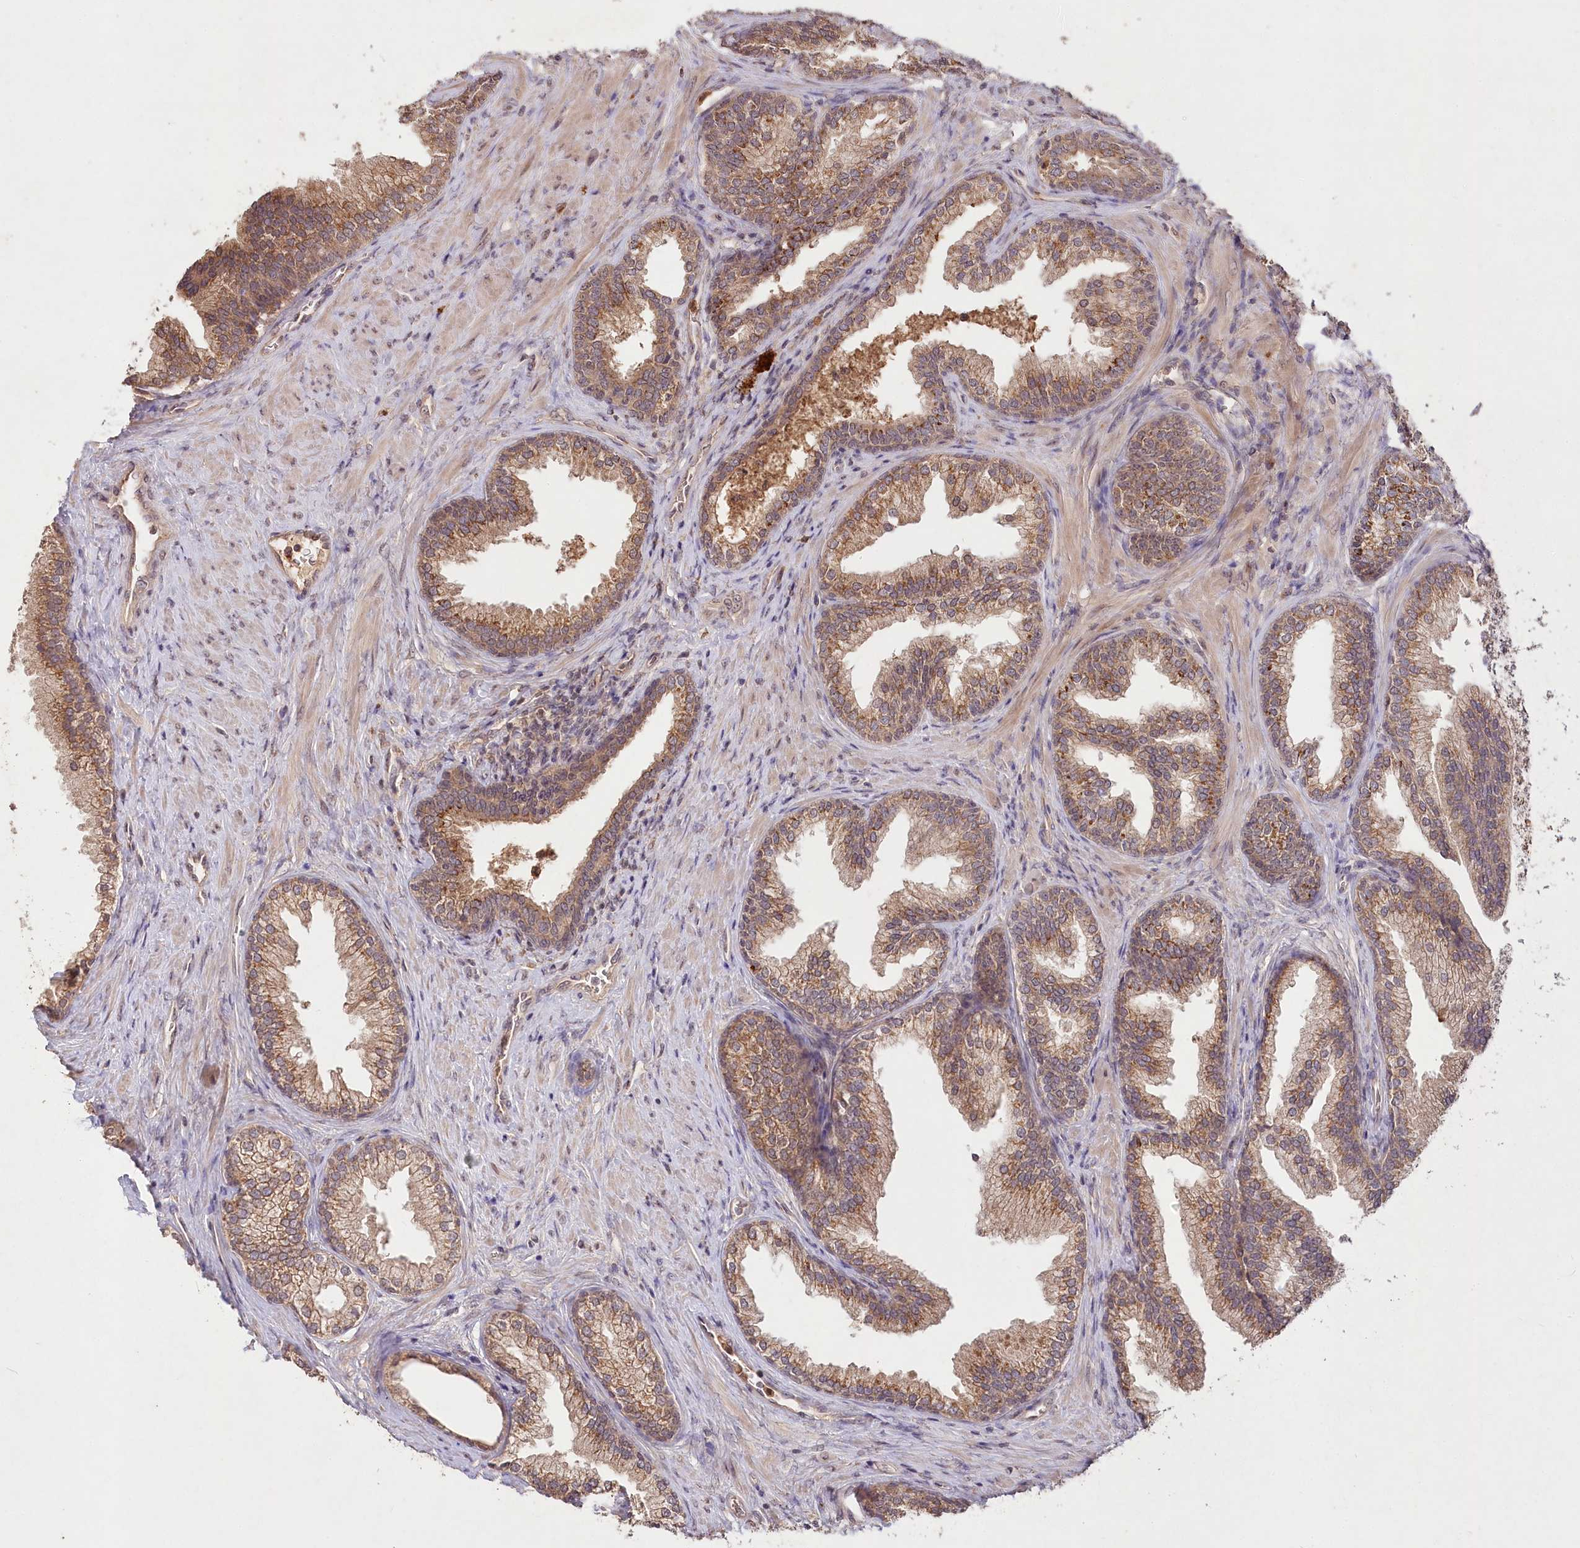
{"staining": {"intensity": "moderate", "quantity": ">75%", "location": "cytoplasmic/membranous"}, "tissue": "prostate", "cell_type": "Glandular cells", "image_type": "normal", "snomed": [{"axis": "morphology", "description": "Normal tissue, NOS"}, {"axis": "topography", "description": "Prostate"}], "caption": "Immunohistochemical staining of unremarkable human prostate shows medium levels of moderate cytoplasmic/membranous expression in about >75% of glandular cells. Nuclei are stained in blue.", "gene": "IRAK1BP1", "patient": {"sex": "male", "age": 76}}